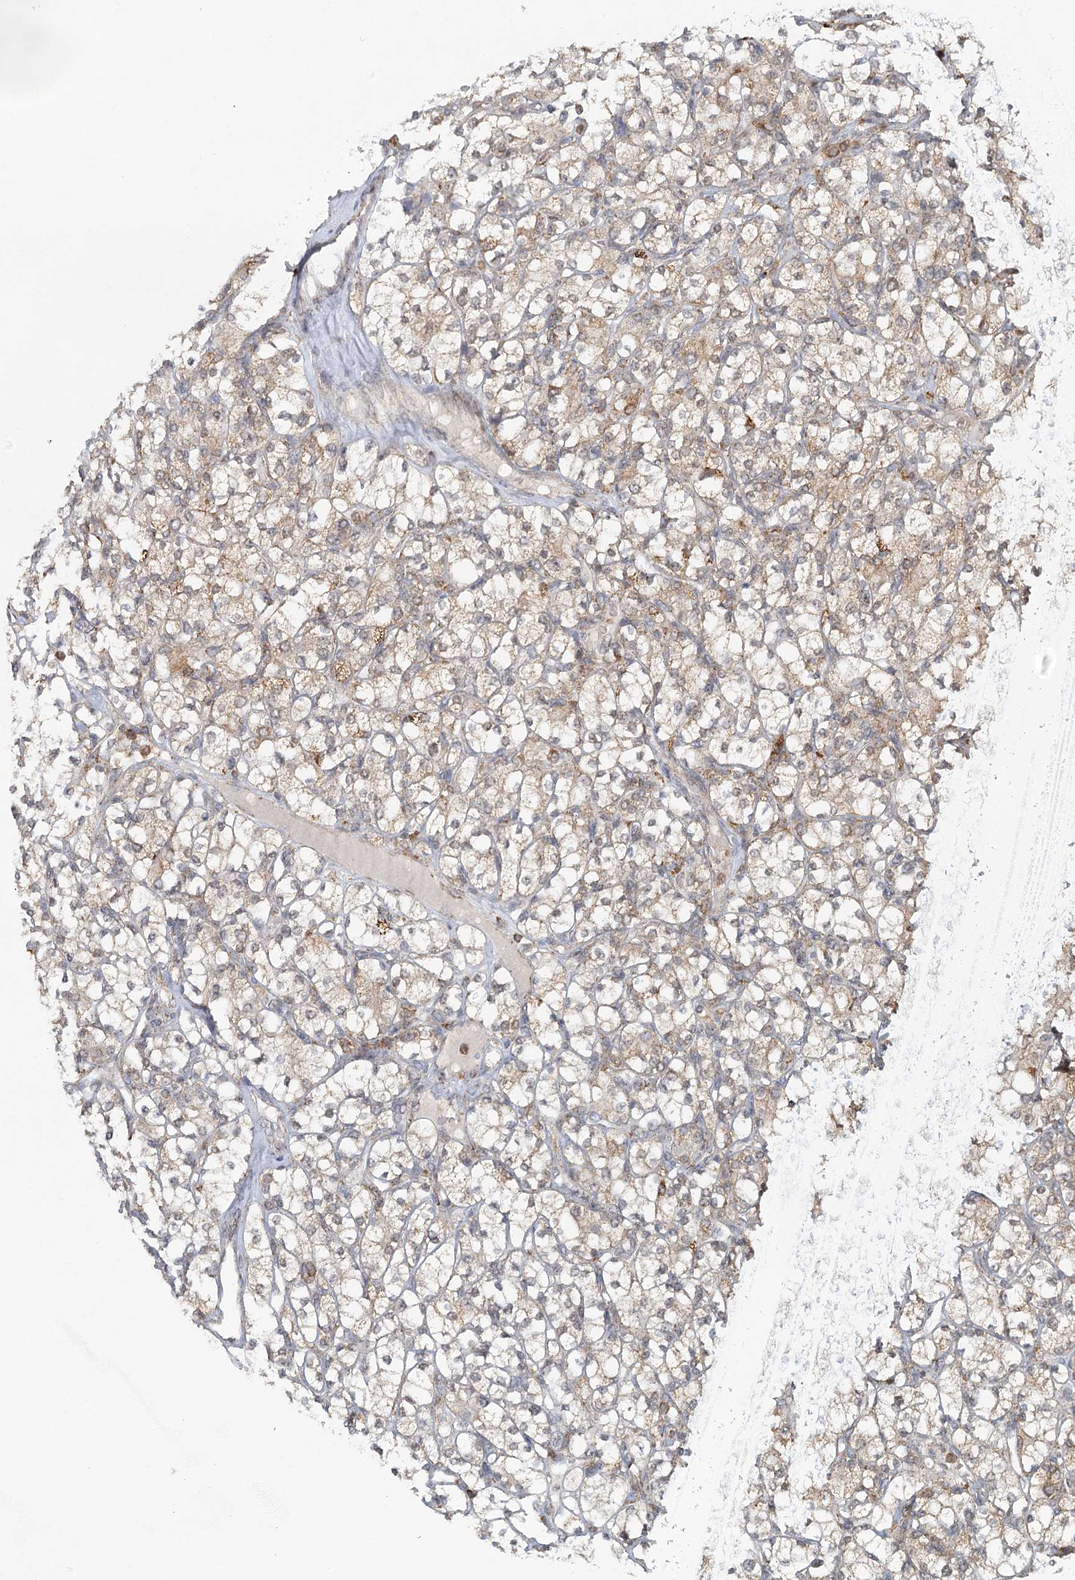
{"staining": {"intensity": "moderate", "quantity": "25%-75%", "location": "cytoplasmic/membranous"}, "tissue": "renal cancer", "cell_type": "Tumor cells", "image_type": "cancer", "snomed": [{"axis": "morphology", "description": "Adenocarcinoma, NOS"}, {"axis": "topography", "description": "Kidney"}], "caption": "A photomicrograph showing moderate cytoplasmic/membranous staining in approximately 25%-75% of tumor cells in renal adenocarcinoma, as visualized by brown immunohistochemical staining.", "gene": "TAS1R1", "patient": {"sex": "male", "age": 77}}